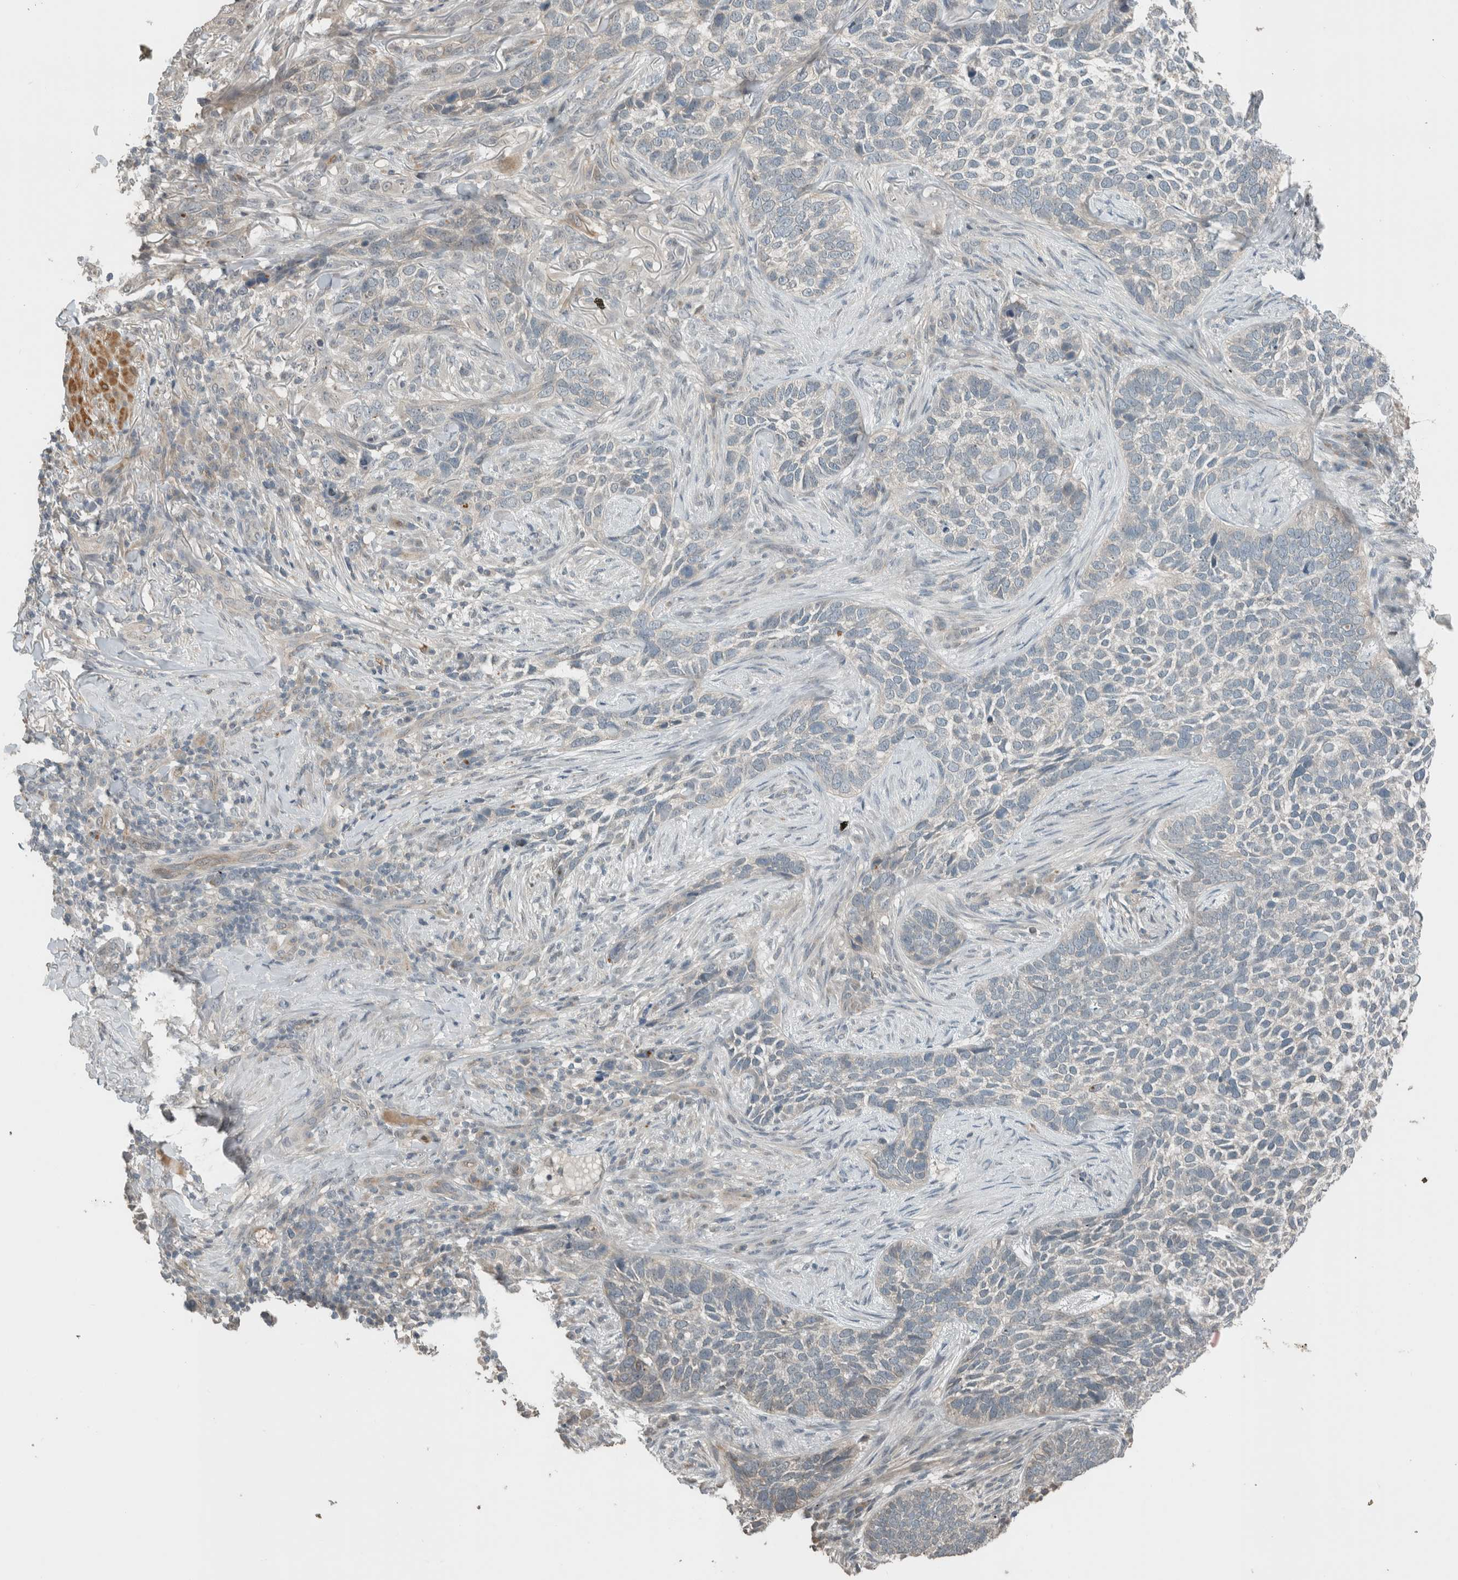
{"staining": {"intensity": "negative", "quantity": "none", "location": "none"}, "tissue": "skin cancer", "cell_type": "Tumor cells", "image_type": "cancer", "snomed": [{"axis": "morphology", "description": "Basal cell carcinoma"}, {"axis": "topography", "description": "Skin"}], "caption": "Immunohistochemistry histopathology image of neoplastic tissue: human skin basal cell carcinoma stained with DAB (3,3'-diaminobenzidine) exhibits no significant protein positivity in tumor cells.", "gene": "ERCC6L2", "patient": {"sex": "female", "age": 64}}